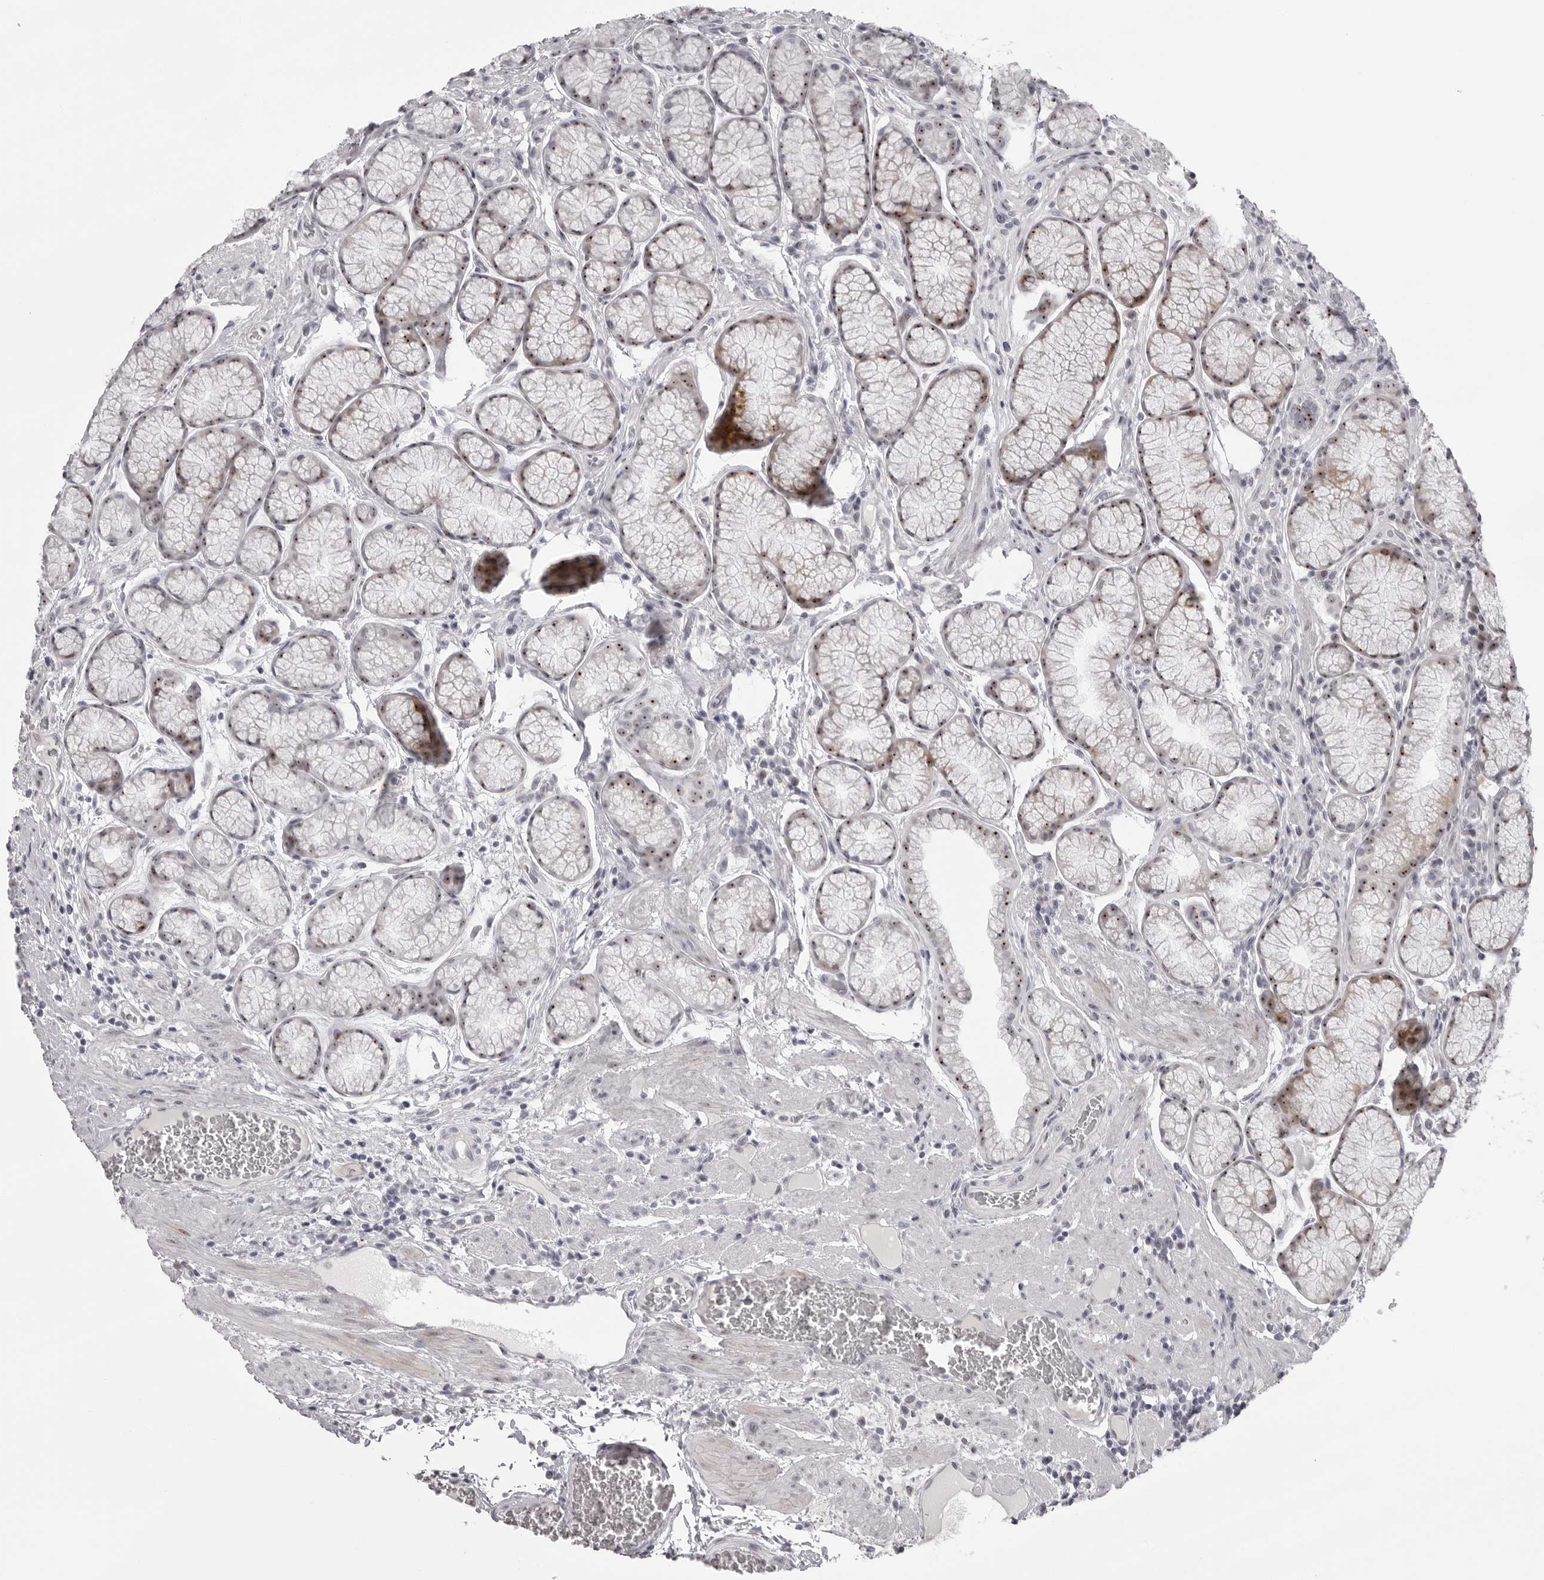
{"staining": {"intensity": "moderate", "quantity": ">75%", "location": "nuclear"}, "tissue": "stomach", "cell_type": "Glandular cells", "image_type": "normal", "snomed": [{"axis": "morphology", "description": "Normal tissue, NOS"}, {"axis": "topography", "description": "Stomach"}], "caption": "Immunohistochemical staining of unremarkable human stomach exhibits medium levels of moderate nuclear staining in approximately >75% of glandular cells.", "gene": "HELZ", "patient": {"sex": "male", "age": 42}}